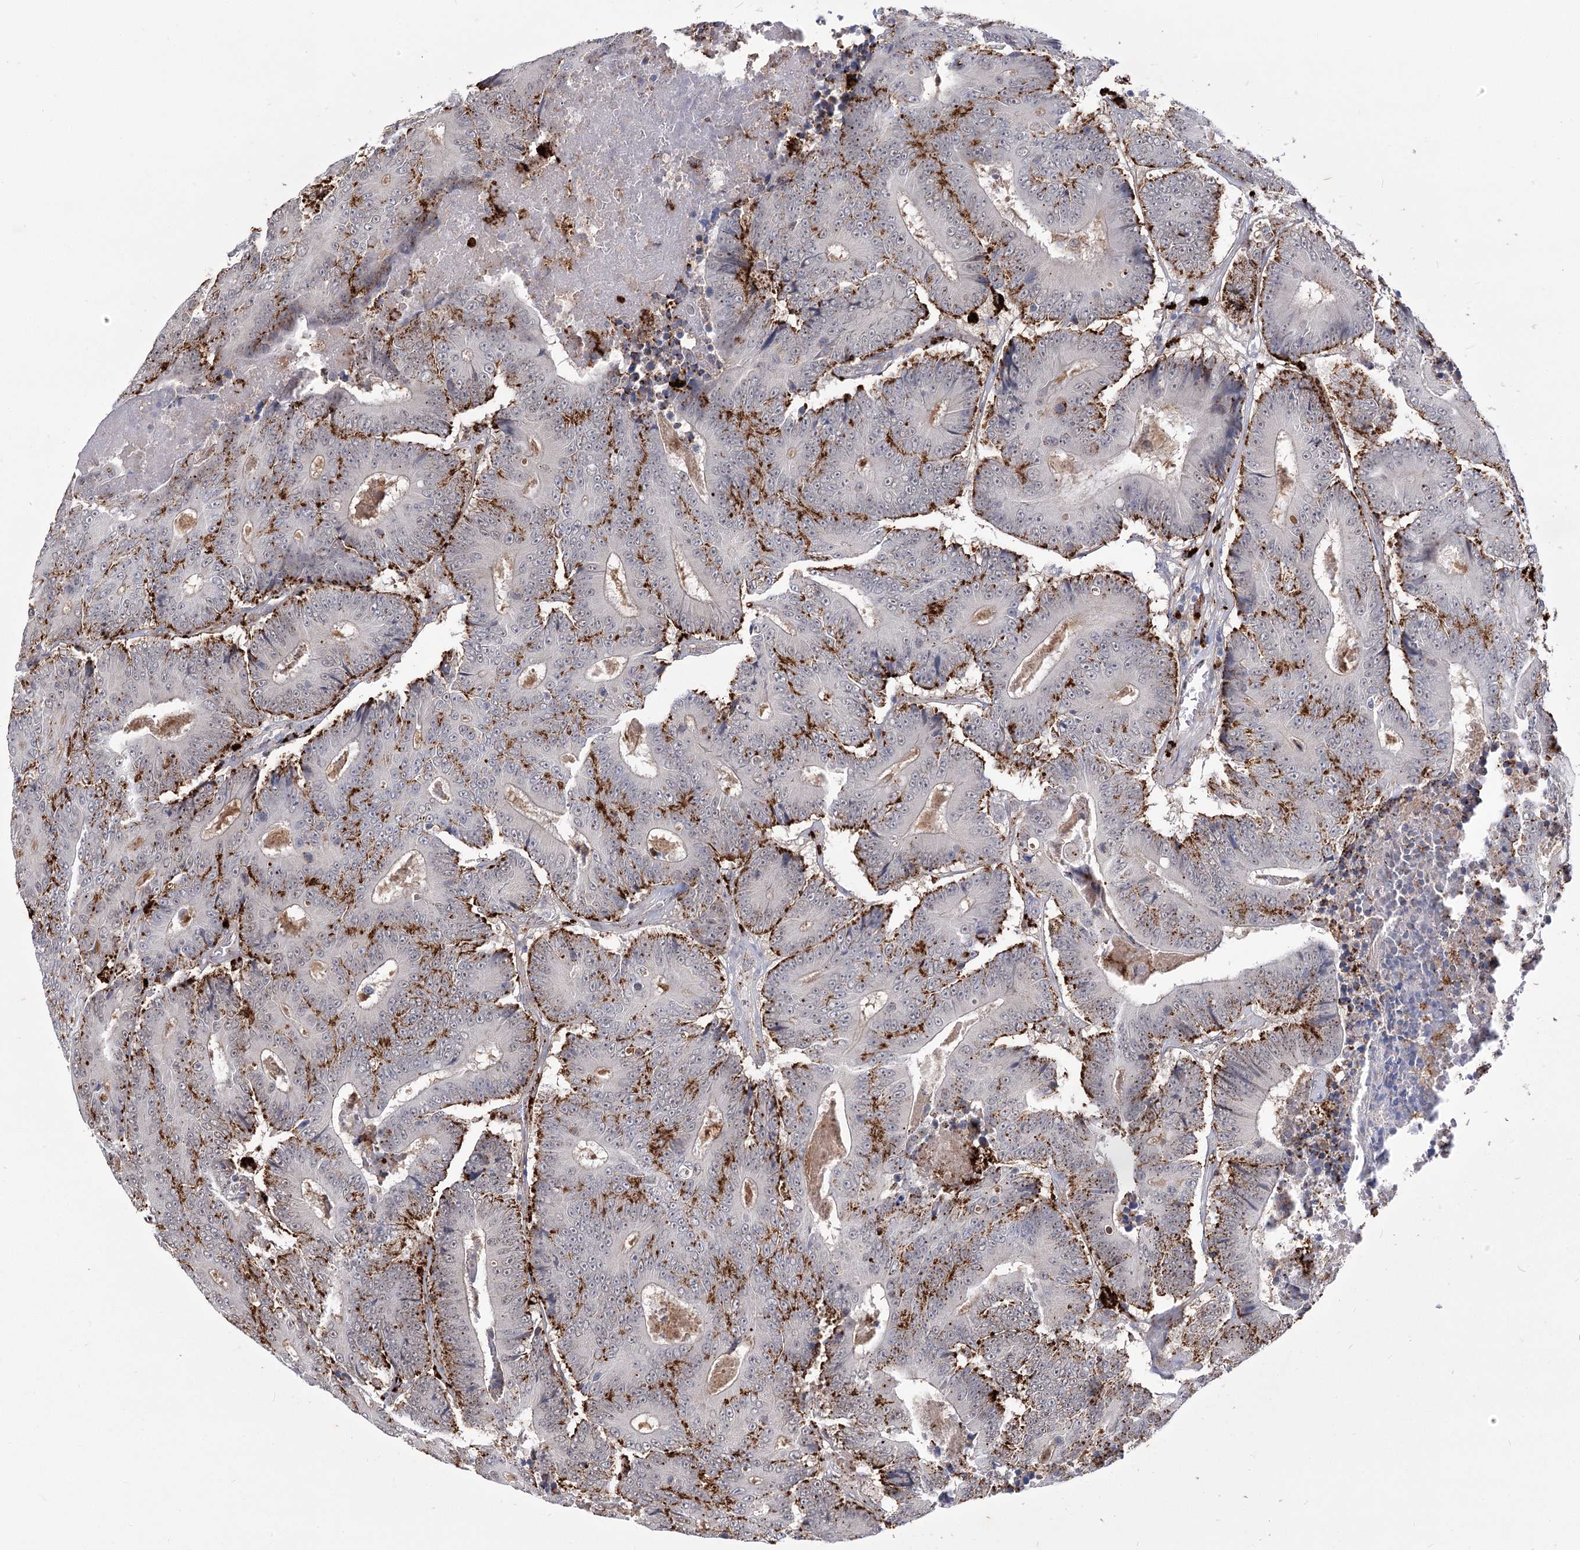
{"staining": {"intensity": "moderate", "quantity": "25%-75%", "location": "cytoplasmic/membranous"}, "tissue": "colorectal cancer", "cell_type": "Tumor cells", "image_type": "cancer", "snomed": [{"axis": "morphology", "description": "Adenocarcinoma, NOS"}, {"axis": "topography", "description": "Colon"}], "caption": "Colorectal cancer was stained to show a protein in brown. There is medium levels of moderate cytoplasmic/membranous expression in approximately 25%-75% of tumor cells. (DAB (3,3'-diaminobenzidine) IHC with brightfield microscopy, high magnification).", "gene": "SIAE", "patient": {"sex": "male", "age": 83}}